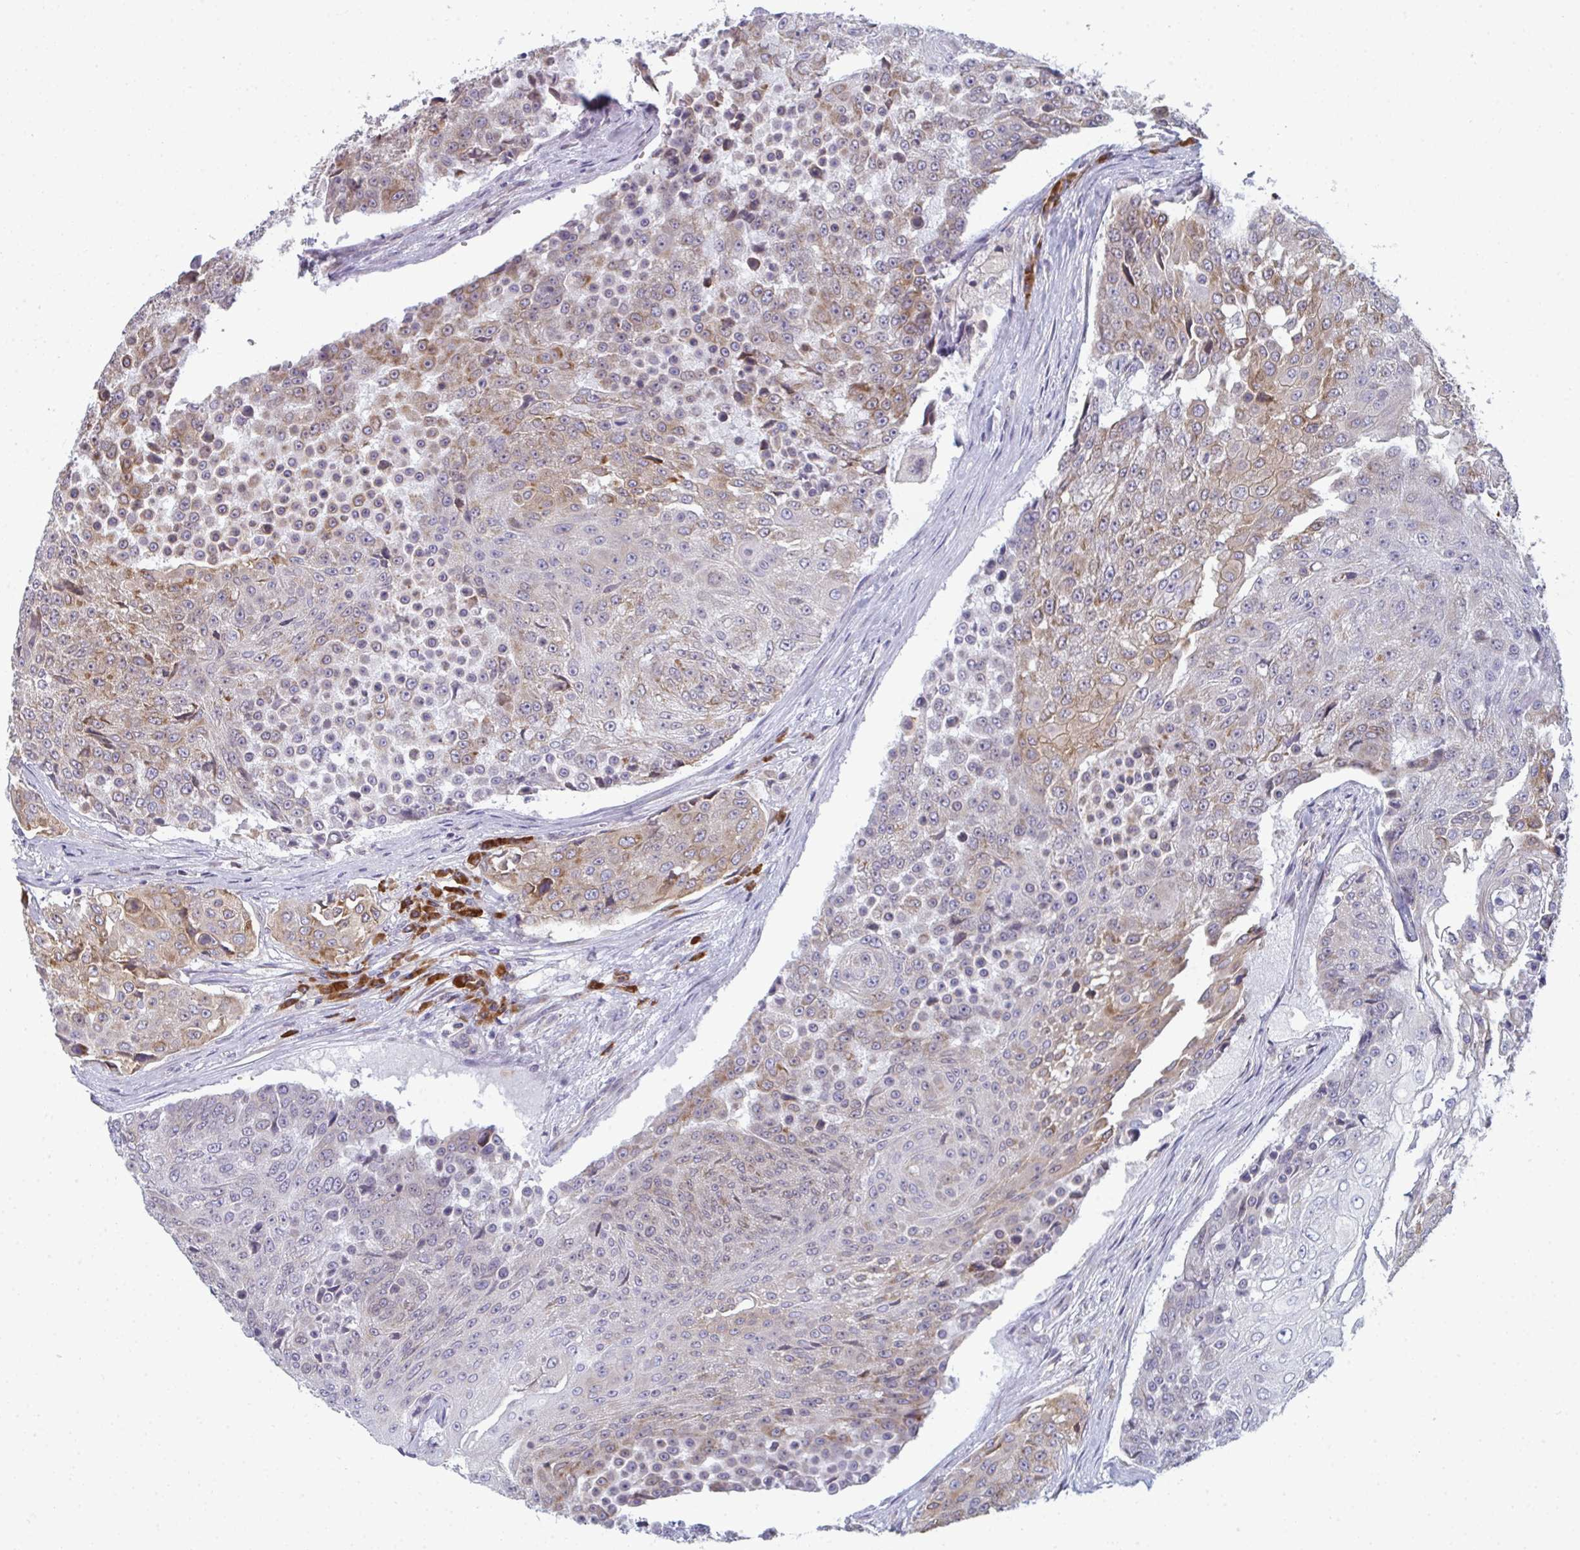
{"staining": {"intensity": "weak", "quantity": "25%-75%", "location": "cytoplasmic/membranous"}, "tissue": "urothelial cancer", "cell_type": "Tumor cells", "image_type": "cancer", "snomed": [{"axis": "morphology", "description": "Urothelial carcinoma, High grade"}, {"axis": "topography", "description": "Urinary bladder"}], "caption": "Approximately 25%-75% of tumor cells in human urothelial carcinoma (high-grade) exhibit weak cytoplasmic/membranous protein positivity as visualized by brown immunohistochemical staining.", "gene": "LYSMD4", "patient": {"sex": "female", "age": 63}}